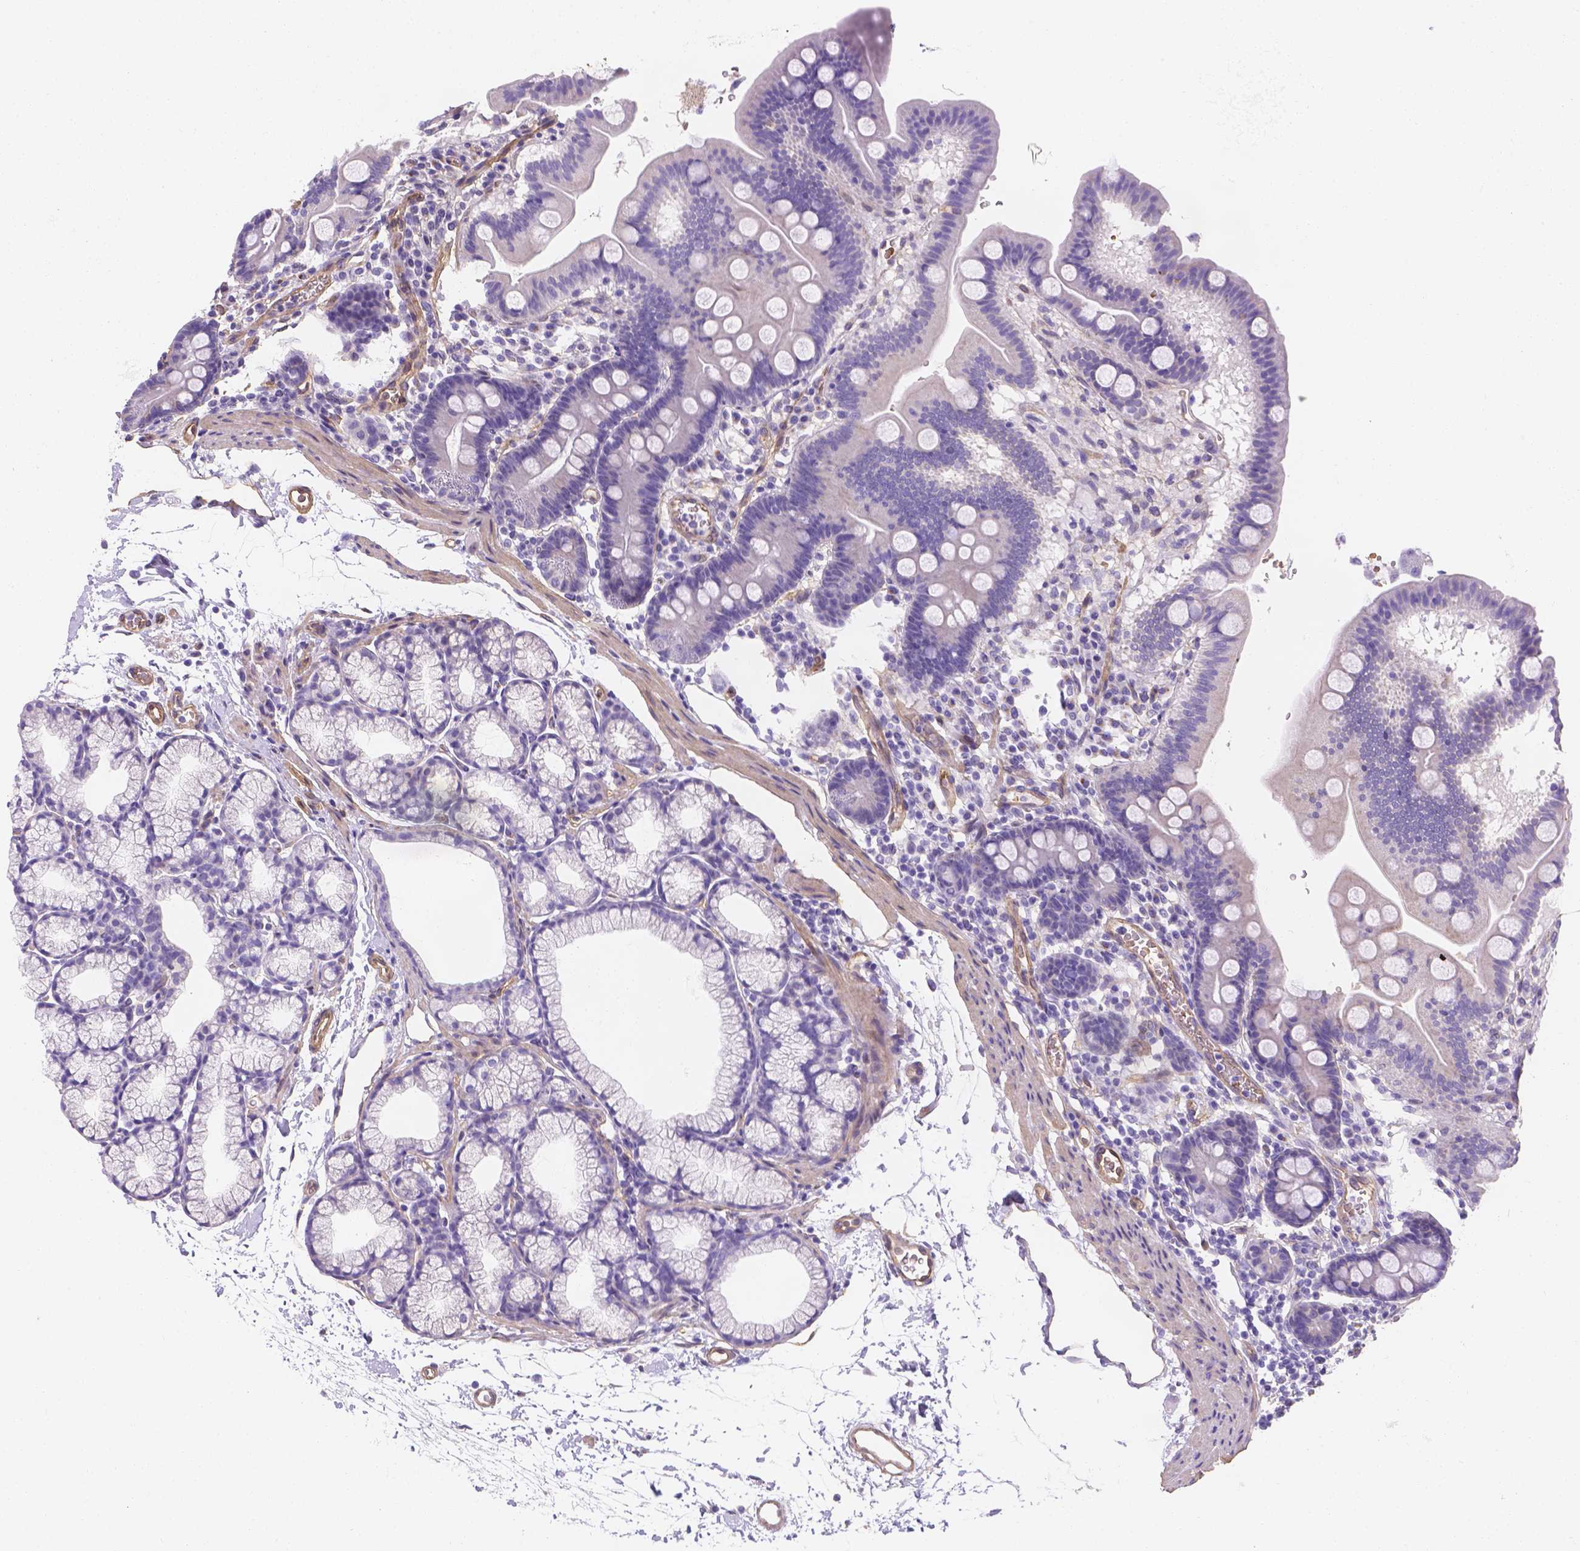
{"staining": {"intensity": "moderate", "quantity": "<25%", "location": "cytoplasmic/membranous"}, "tissue": "duodenum", "cell_type": "Glandular cells", "image_type": "normal", "snomed": [{"axis": "morphology", "description": "Normal tissue, NOS"}, {"axis": "topography", "description": "Duodenum"}], "caption": "This micrograph exhibits IHC staining of benign duodenum, with low moderate cytoplasmic/membranous staining in approximately <25% of glandular cells.", "gene": "SLC40A1", "patient": {"sex": "male", "age": 59}}